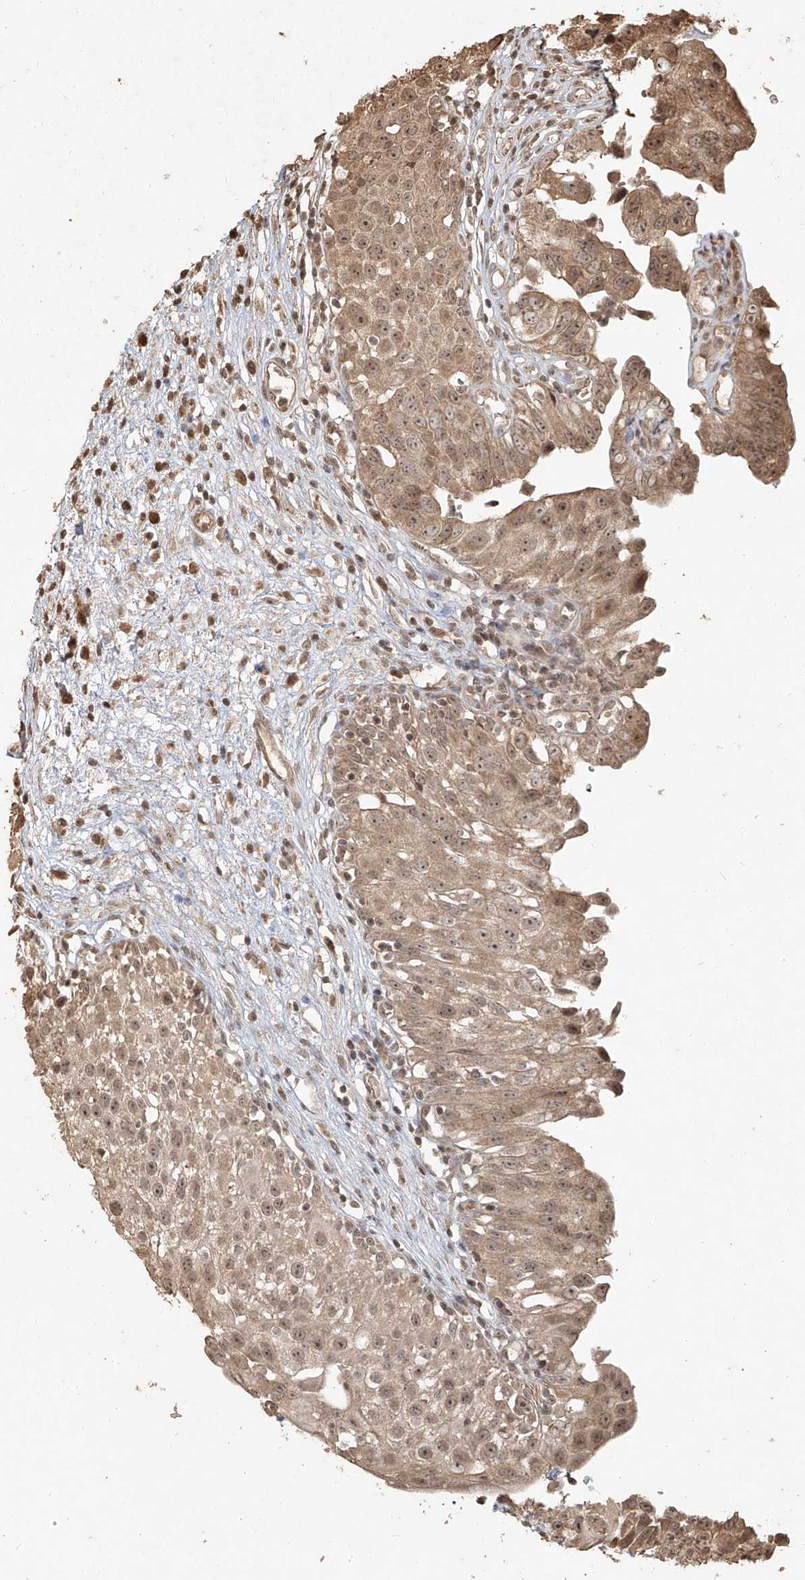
{"staining": {"intensity": "moderate", "quantity": ">75%", "location": "cytoplasmic/membranous,nuclear"}, "tissue": "urinary bladder", "cell_type": "Urothelial cells", "image_type": "normal", "snomed": [{"axis": "morphology", "description": "Normal tissue, NOS"}, {"axis": "topography", "description": "Urinary bladder"}], "caption": "Human urinary bladder stained with a brown dye displays moderate cytoplasmic/membranous,nuclear positive positivity in approximately >75% of urothelial cells.", "gene": "UBE2K", "patient": {"sex": "male", "age": 51}}